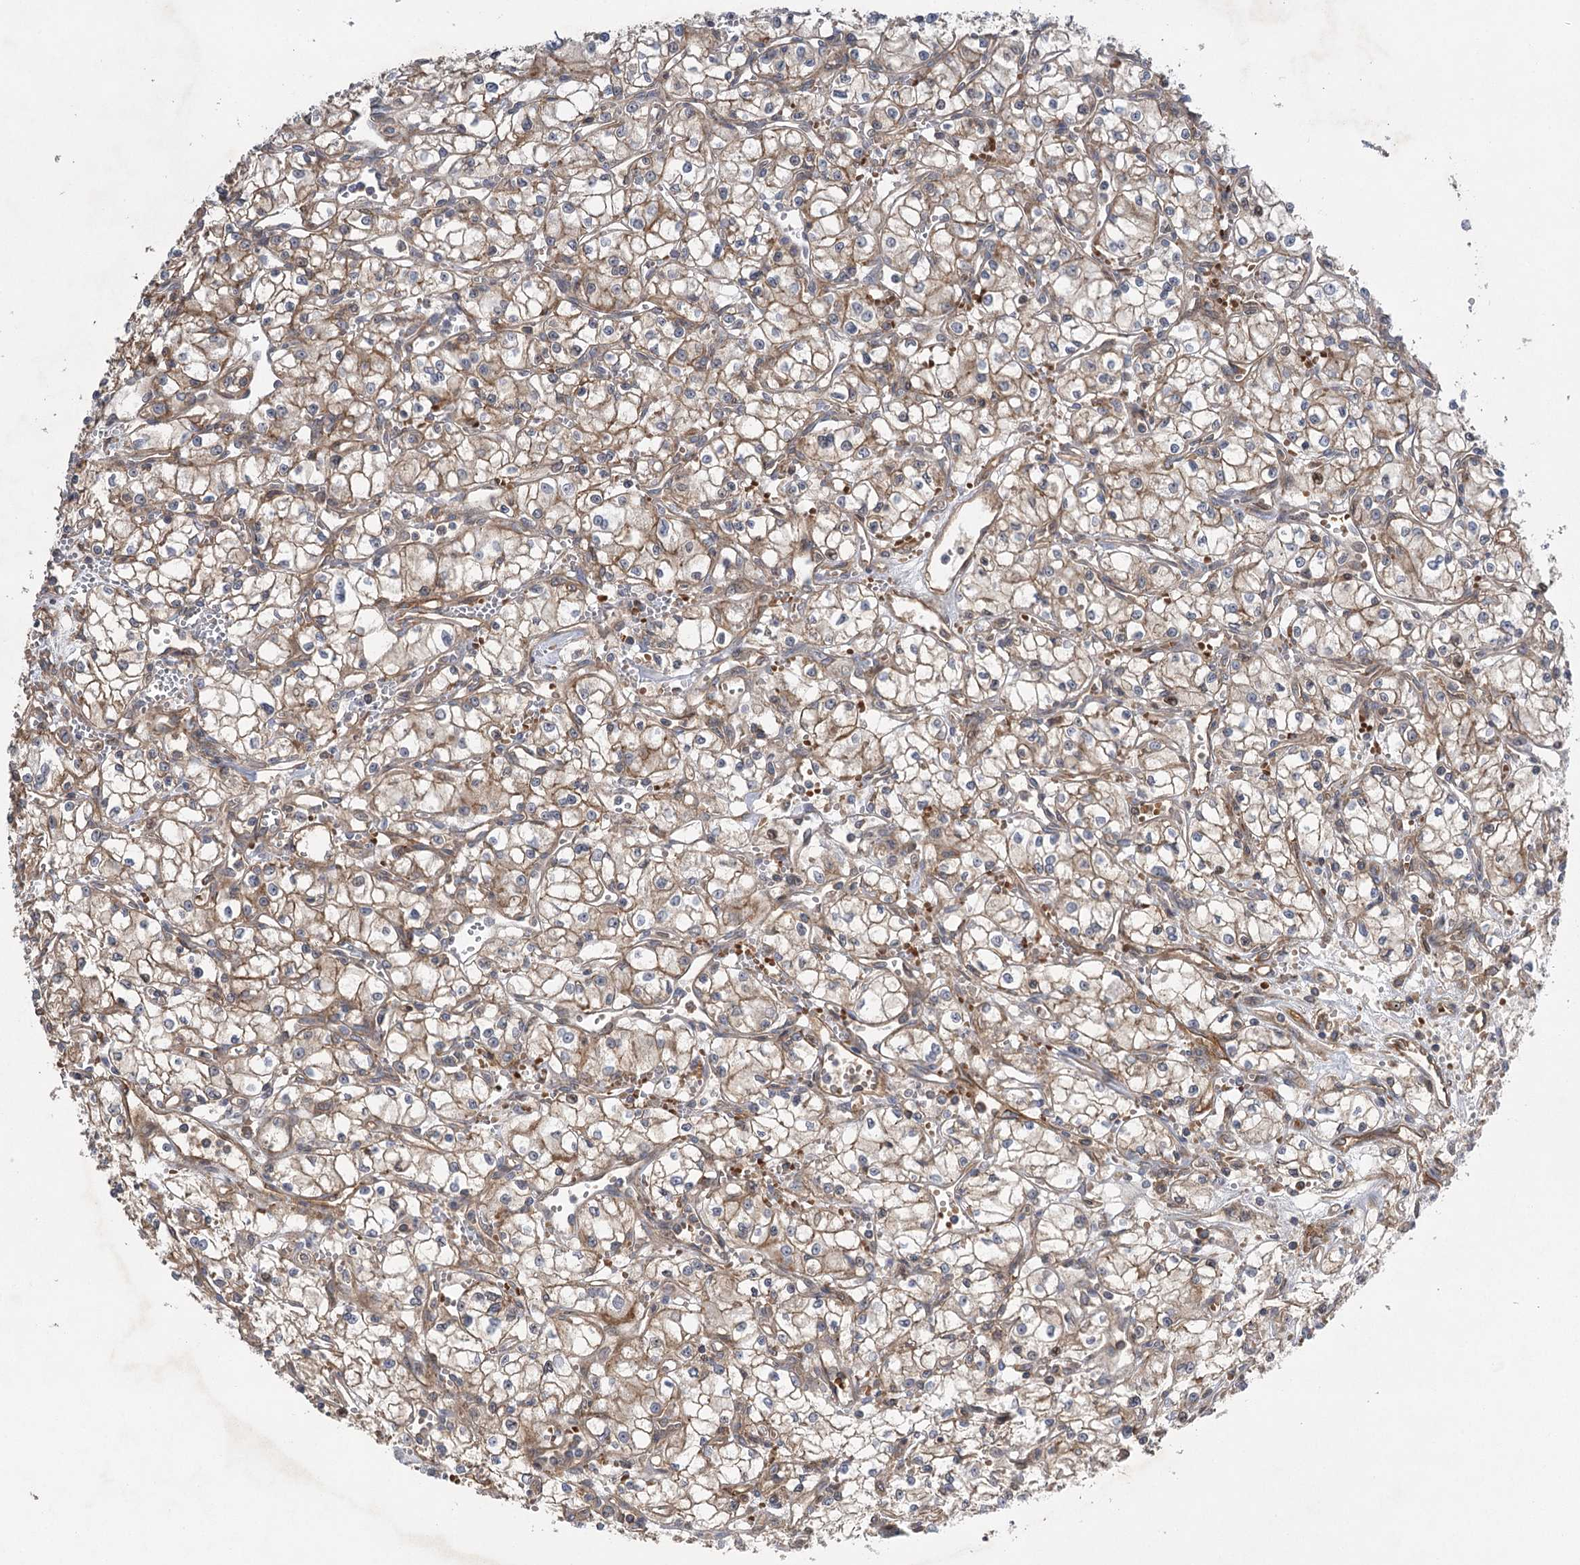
{"staining": {"intensity": "weak", "quantity": ">75%", "location": "cytoplasmic/membranous"}, "tissue": "renal cancer", "cell_type": "Tumor cells", "image_type": "cancer", "snomed": [{"axis": "morphology", "description": "Adenocarcinoma, NOS"}, {"axis": "topography", "description": "Kidney"}], "caption": "This is a micrograph of immunohistochemistry (IHC) staining of renal adenocarcinoma, which shows weak positivity in the cytoplasmic/membranous of tumor cells.", "gene": "KCNN2", "patient": {"sex": "male", "age": 59}}